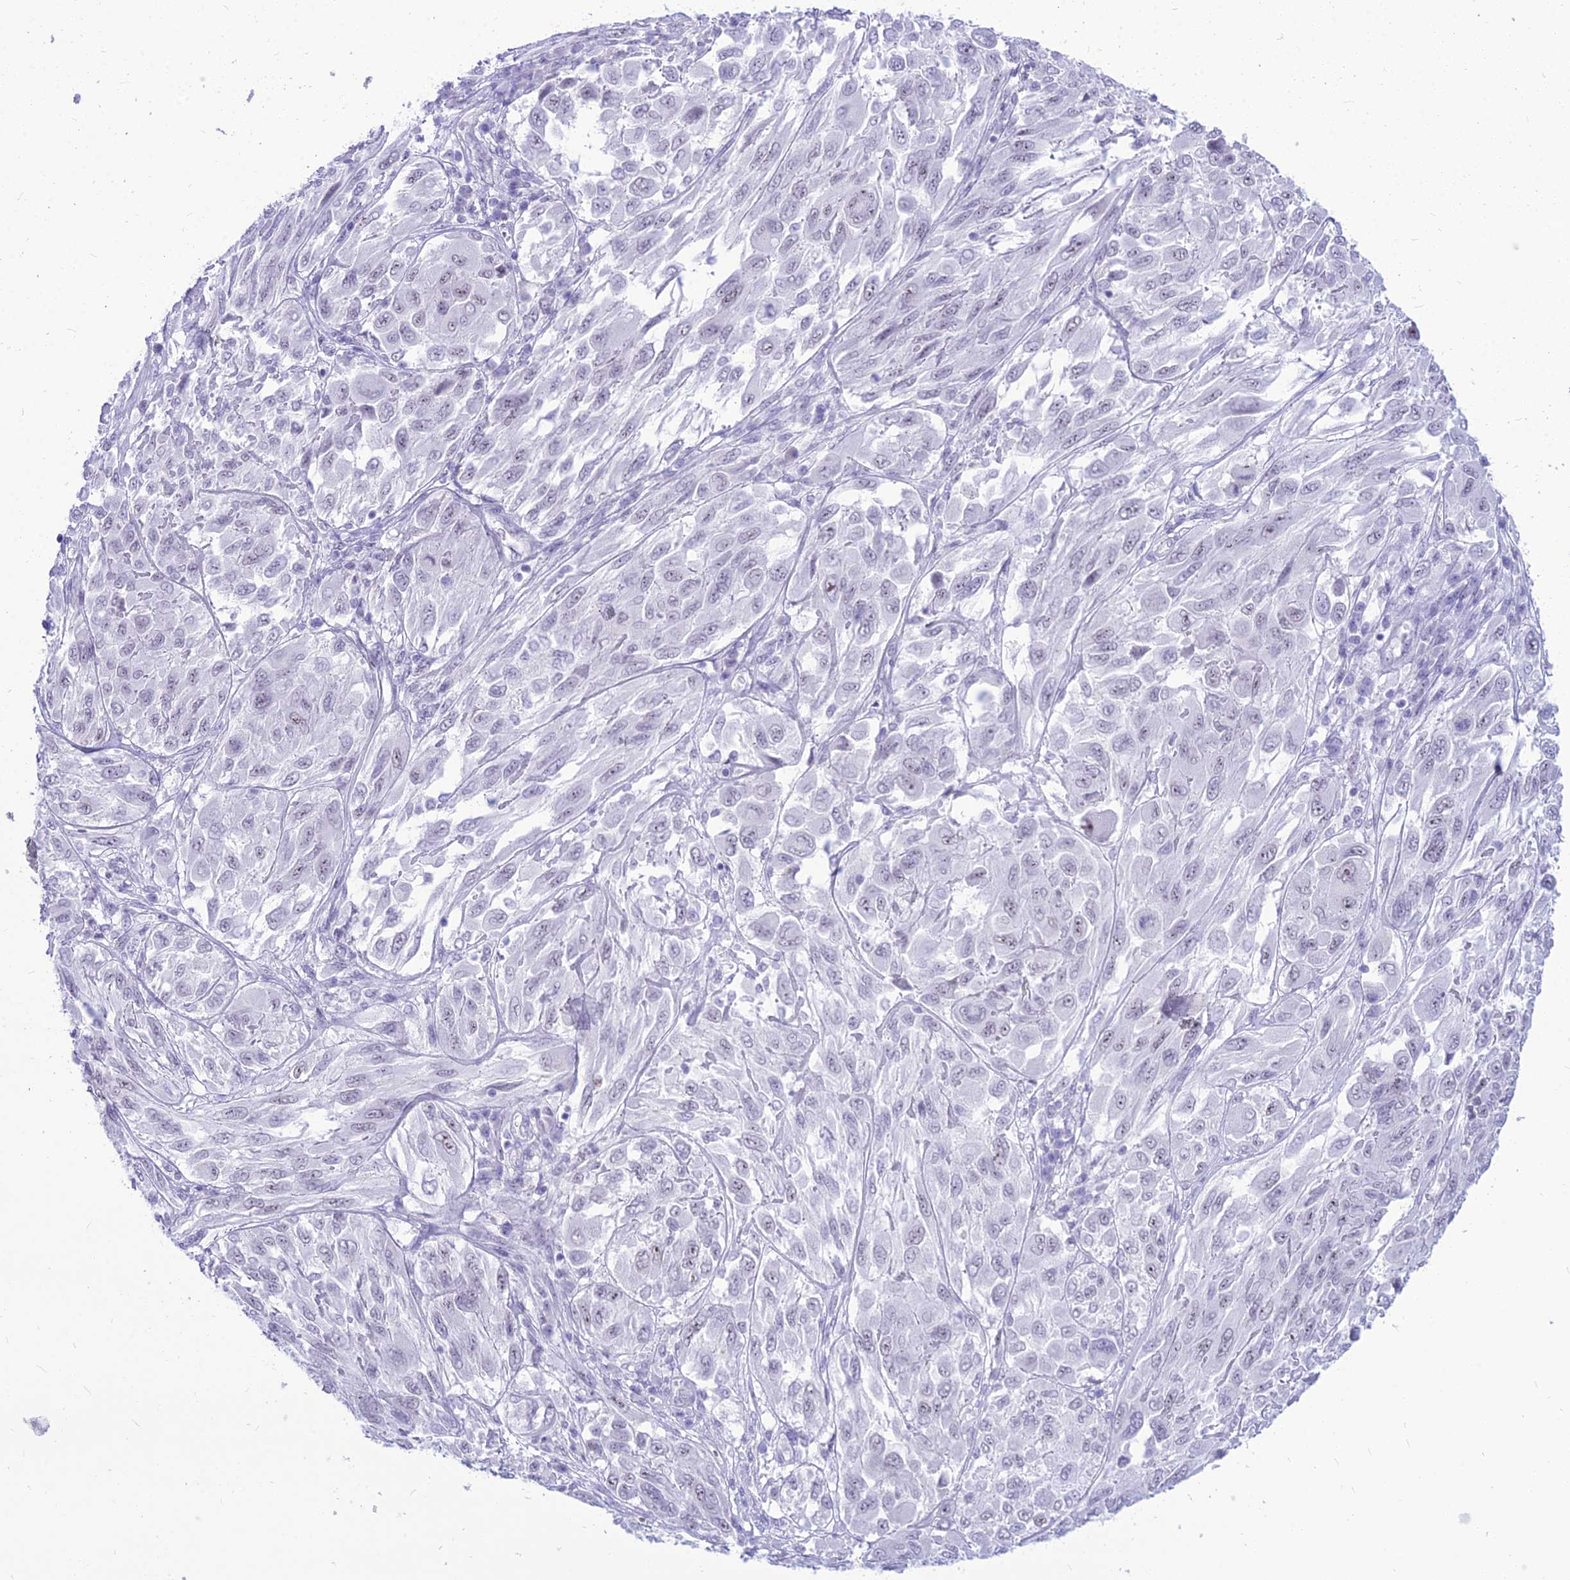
{"staining": {"intensity": "negative", "quantity": "none", "location": "none"}, "tissue": "melanoma", "cell_type": "Tumor cells", "image_type": "cancer", "snomed": [{"axis": "morphology", "description": "Malignant melanoma, NOS"}, {"axis": "topography", "description": "Skin"}], "caption": "High magnification brightfield microscopy of malignant melanoma stained with DAB (brown) and counterstained with hematoxylin (blue): tumor cells show no significant expression. Brightfield microscopy of immunohistochemistry (IHC) stained with DAB (brown) and hematoxylin (blue), captured at high magnification.", "gene": "DHX40", "patient": {"sex": "female", "age": 91}}